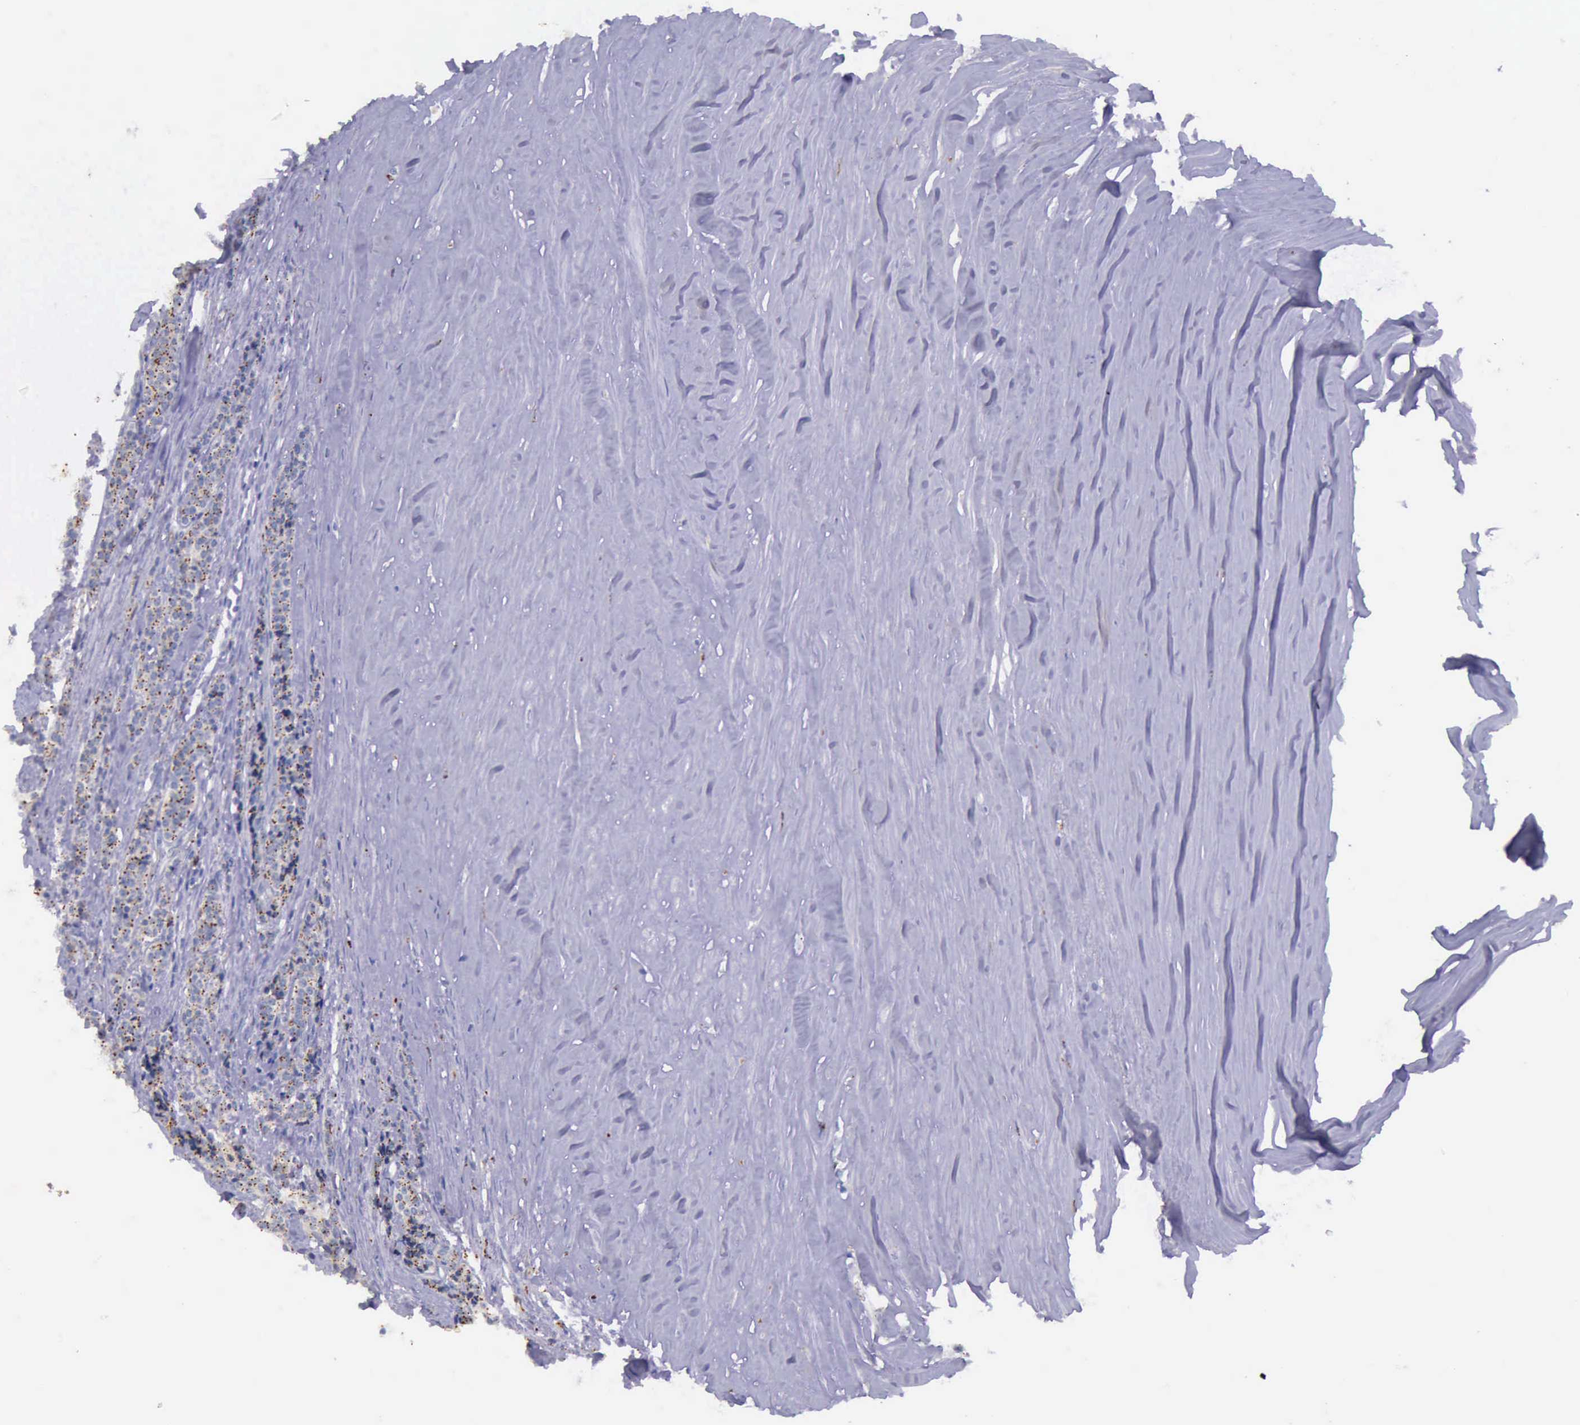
{"staining": {"intensity": "weak", "quantity": "25%-75%", "location": "cytoplasmic/membranous"}, "tissue": "carcinoid", "cell_type": "Tumor cells", "image_type": "cancer", "snomed": [{"axis": "morphology", "description": "Carcinoid, malignant, NOS"}, {"axis": "topography", "description": "Small intestine"}], "caption": "Protein expression by immunohistochemistry (IHC) exhibits weak cytoplasmic/membranous expression in about 25%-75% of tumor cells in malignant carcinoid. Ihc stains the protein of interest in brown and the nuclei are stained blue.", "gene": "GLA", "patient": {"sex": "male", "age": 63}}